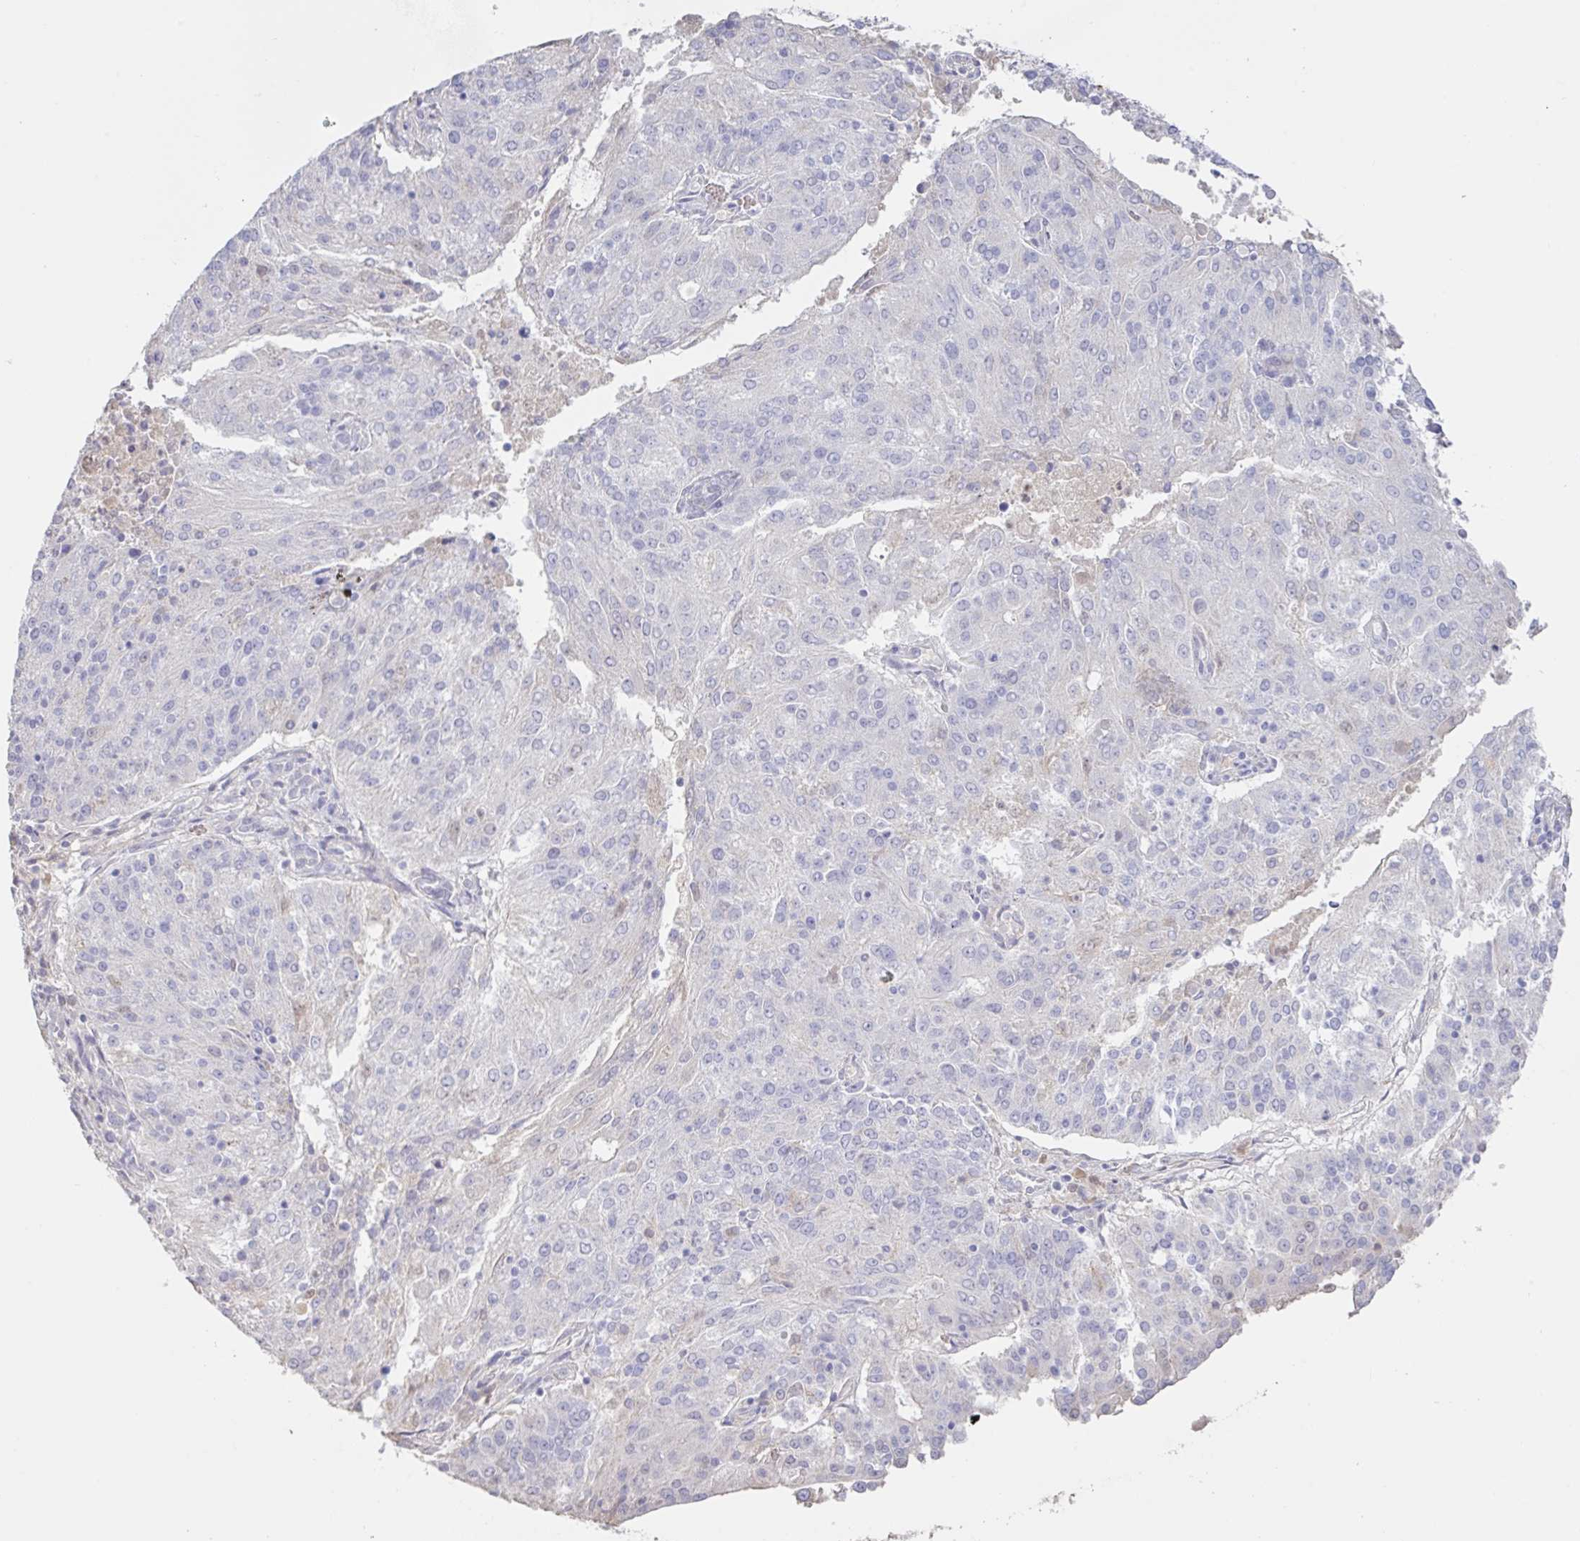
{"staining": {"intensity": "negative", "quantity": "none", "location": "none"}, "tissue": "endometrial cancer", "cell_type": "Tumor cells", "image_type": "cancer", "snomed": [{"axis": "morphology", "description": "Adenocarcinoma, NOS"}, {"axis": "topography", "description": "Endometrium"}], "caption": "Tumor cells show no significant protein positivity in endometrial cancer.", "gene": "PYGM", "patient": {"sex": "female", "age": 82}}